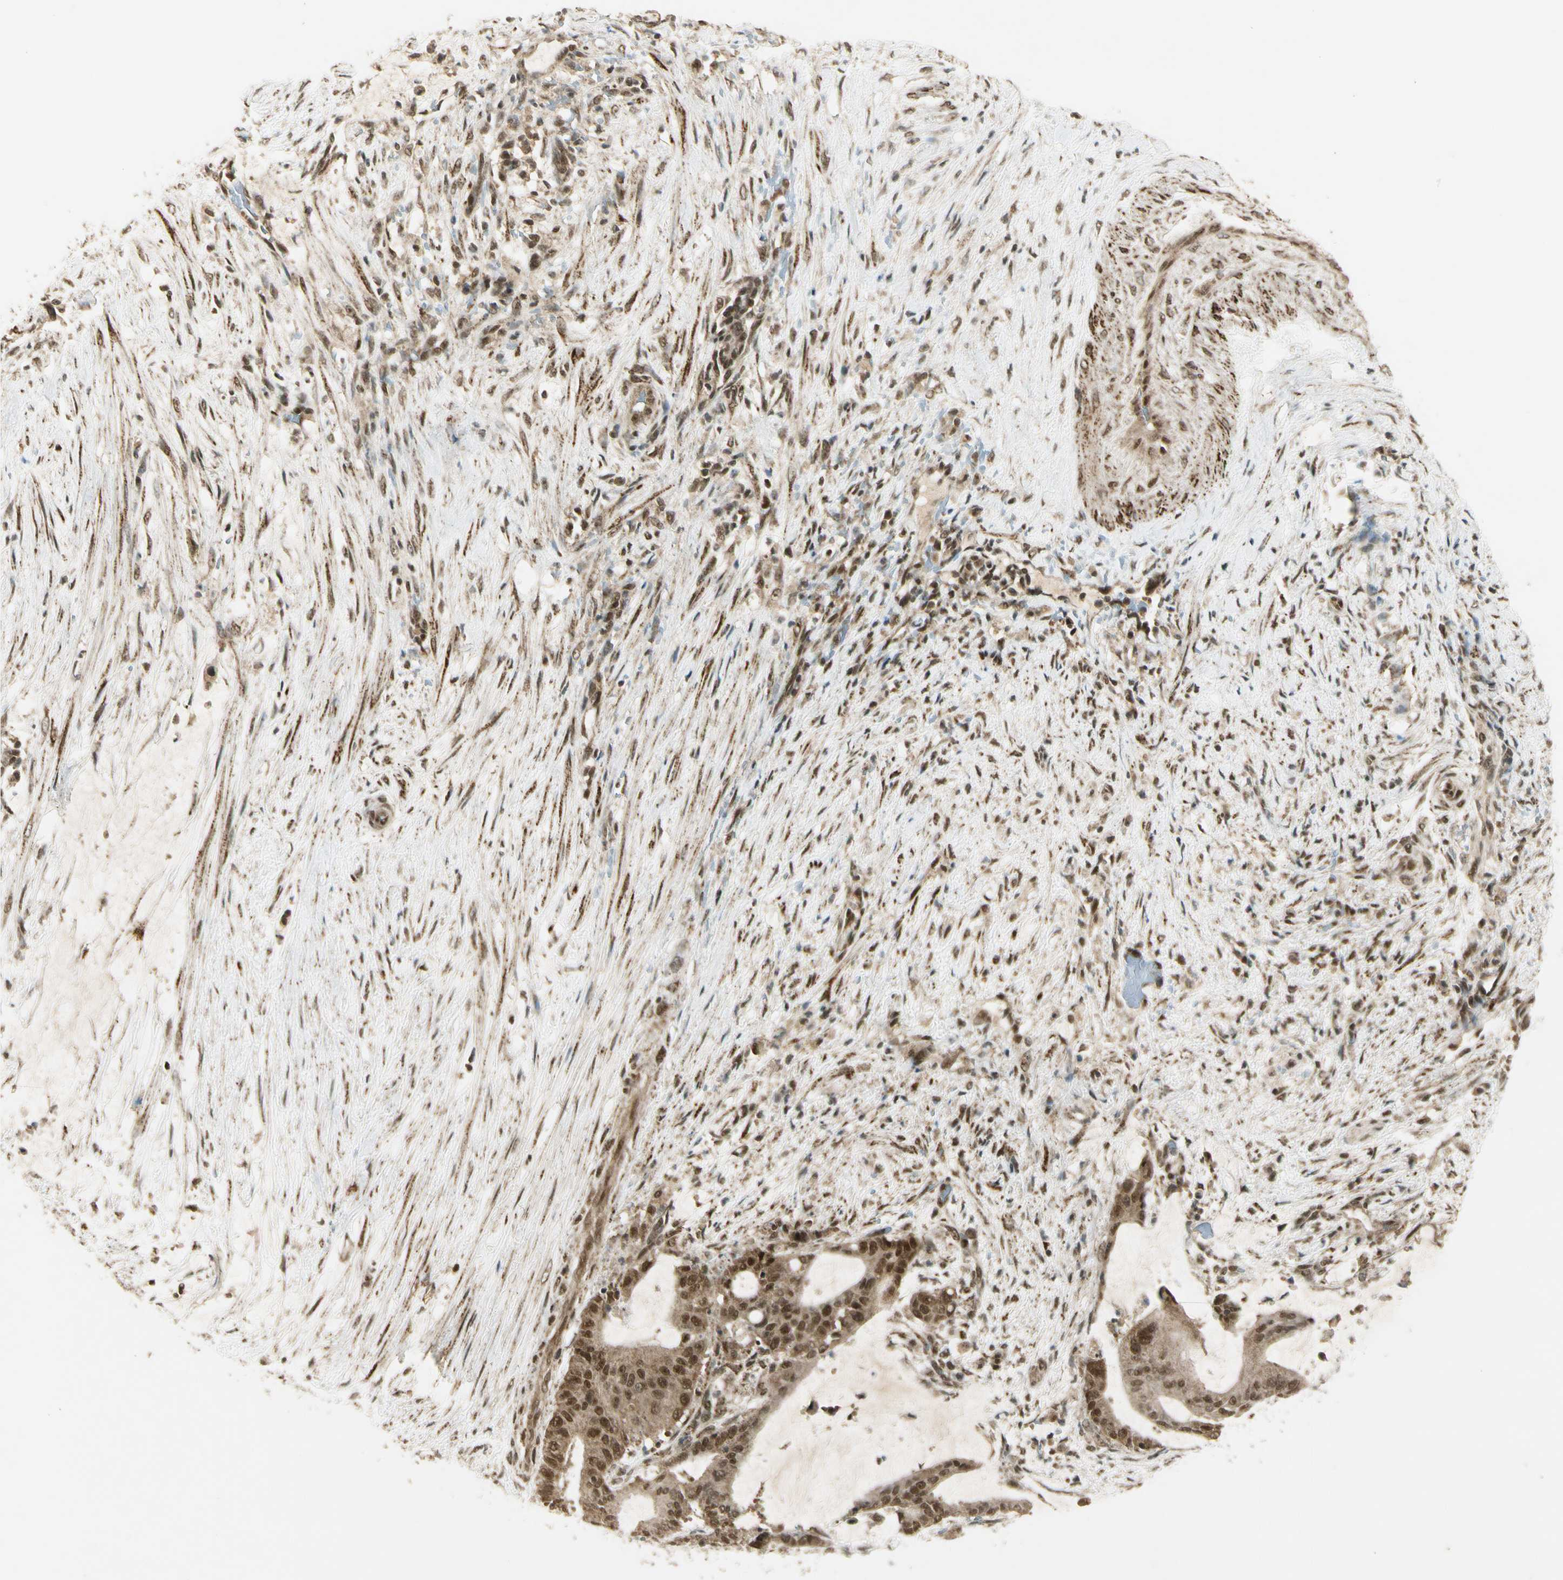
{"staining": {"intensity": "strong", "quantity": ">75%", "location": "cytoplasmic/membranous,nuclear"}, "tissue": "liver cancer", "cell_type": "Tumor cells", "image_type": "cancer", "snomed": [{"axis": "morphology", "description": "Cholangiocarcinoma"}, {"axis": "topography", "description": "Liver"}], "caption": "This micrograph exhibits immunohistochemistry (IHC) staining of human liver cancer, with high strong cytoplasmic/membranous and nuclear staining in about >75% of tumor cells.", "gene": "ZNF135", "patient": {"sex": "female", "age": 73}}